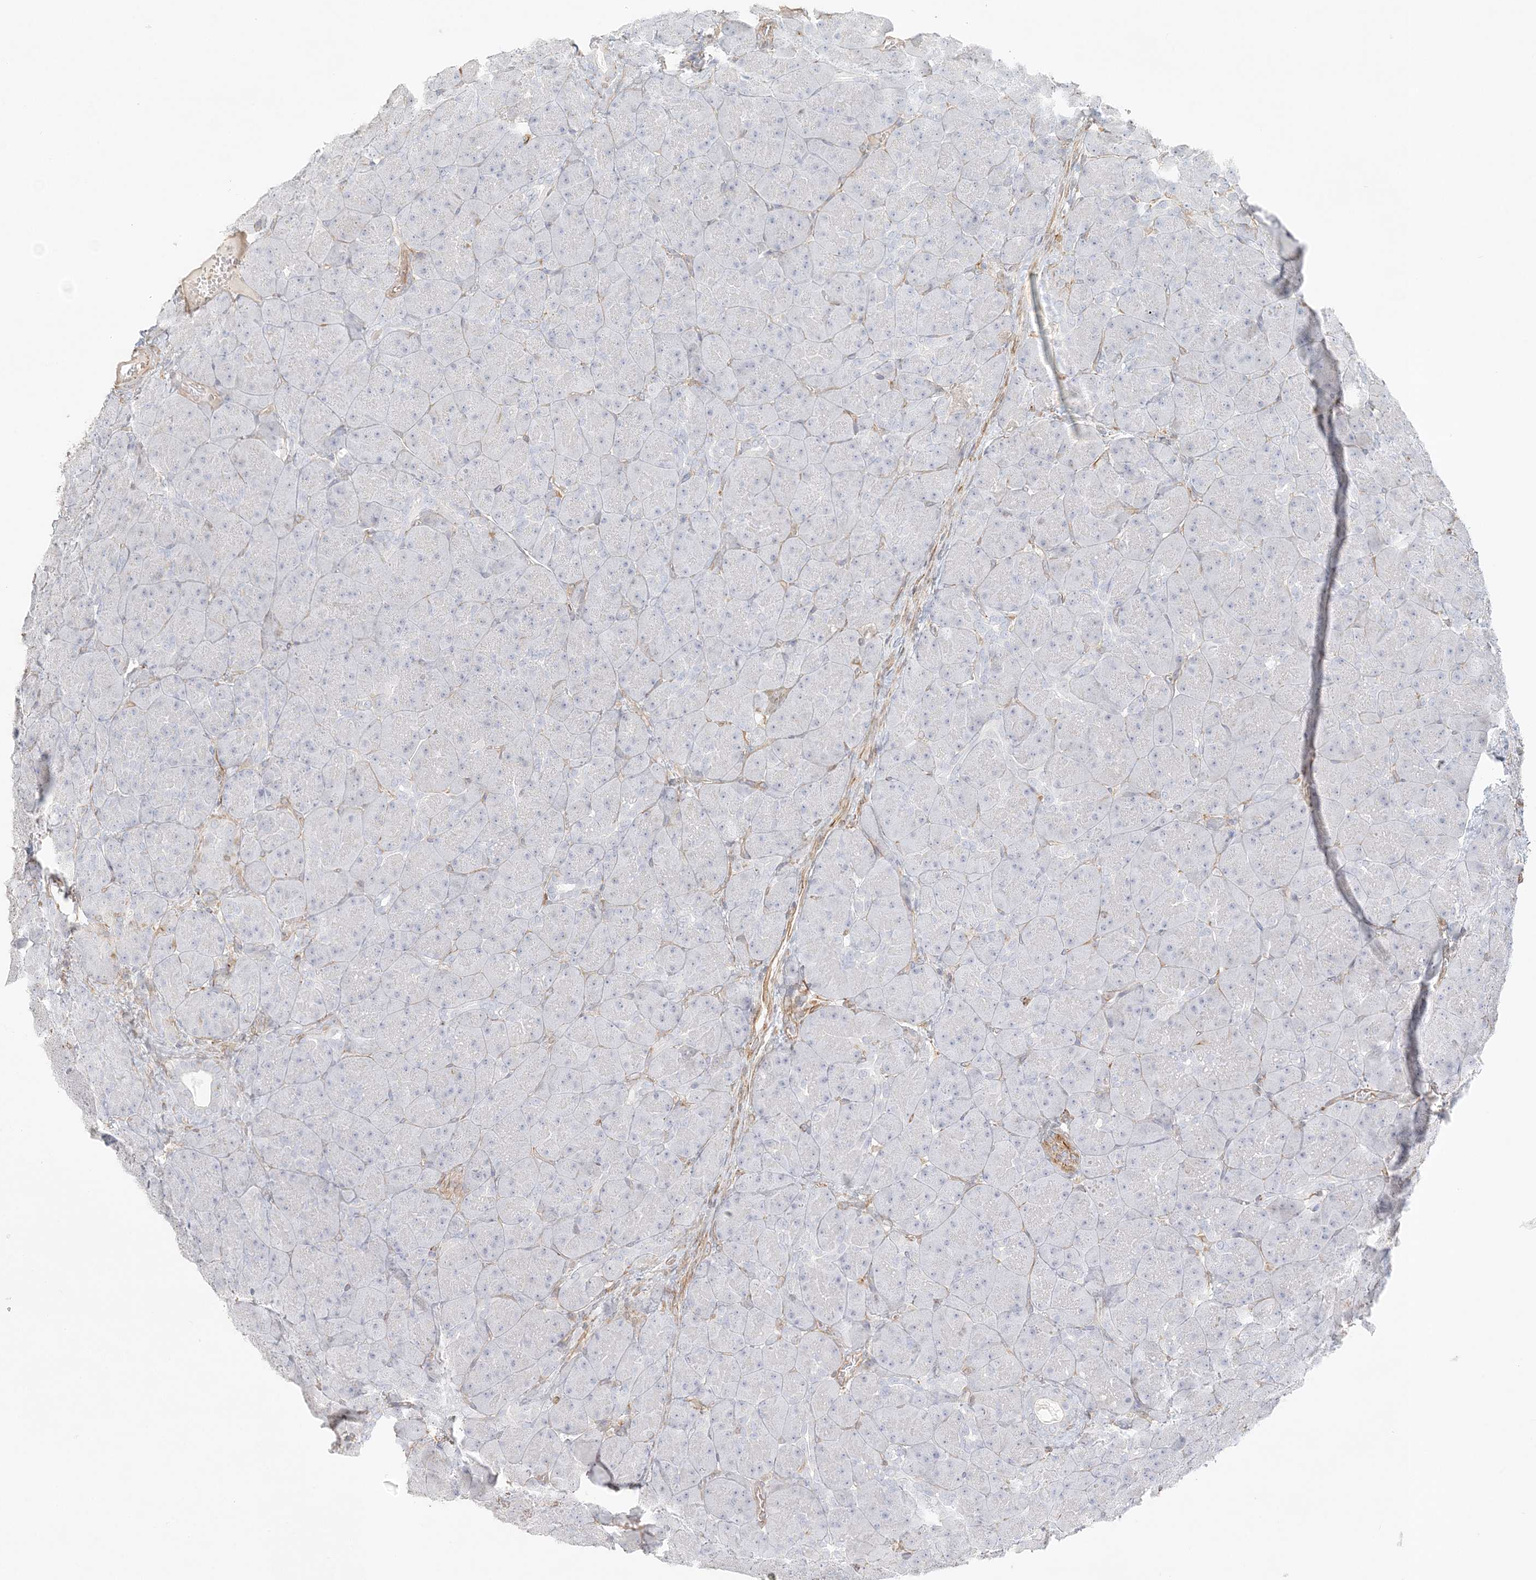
{"staining": {"intensity": "negative", "quantity": "none", "location": "none"}, "tissue": "pancreas", "cell_type": "Exocrine glandular cells", "image_type": "normal", "snomed": [{"axis": "morphology", "description": "Normal tissue, NOS"}, {"axis": "topography", "description": "Pancreas"}], "caption": "Immunohistochemical staining of benign pancreas shows no significant positivity in exocrine glandular cells.", "gene": "DMRTB1", "patient": {"sex": "male", "age": 66}}